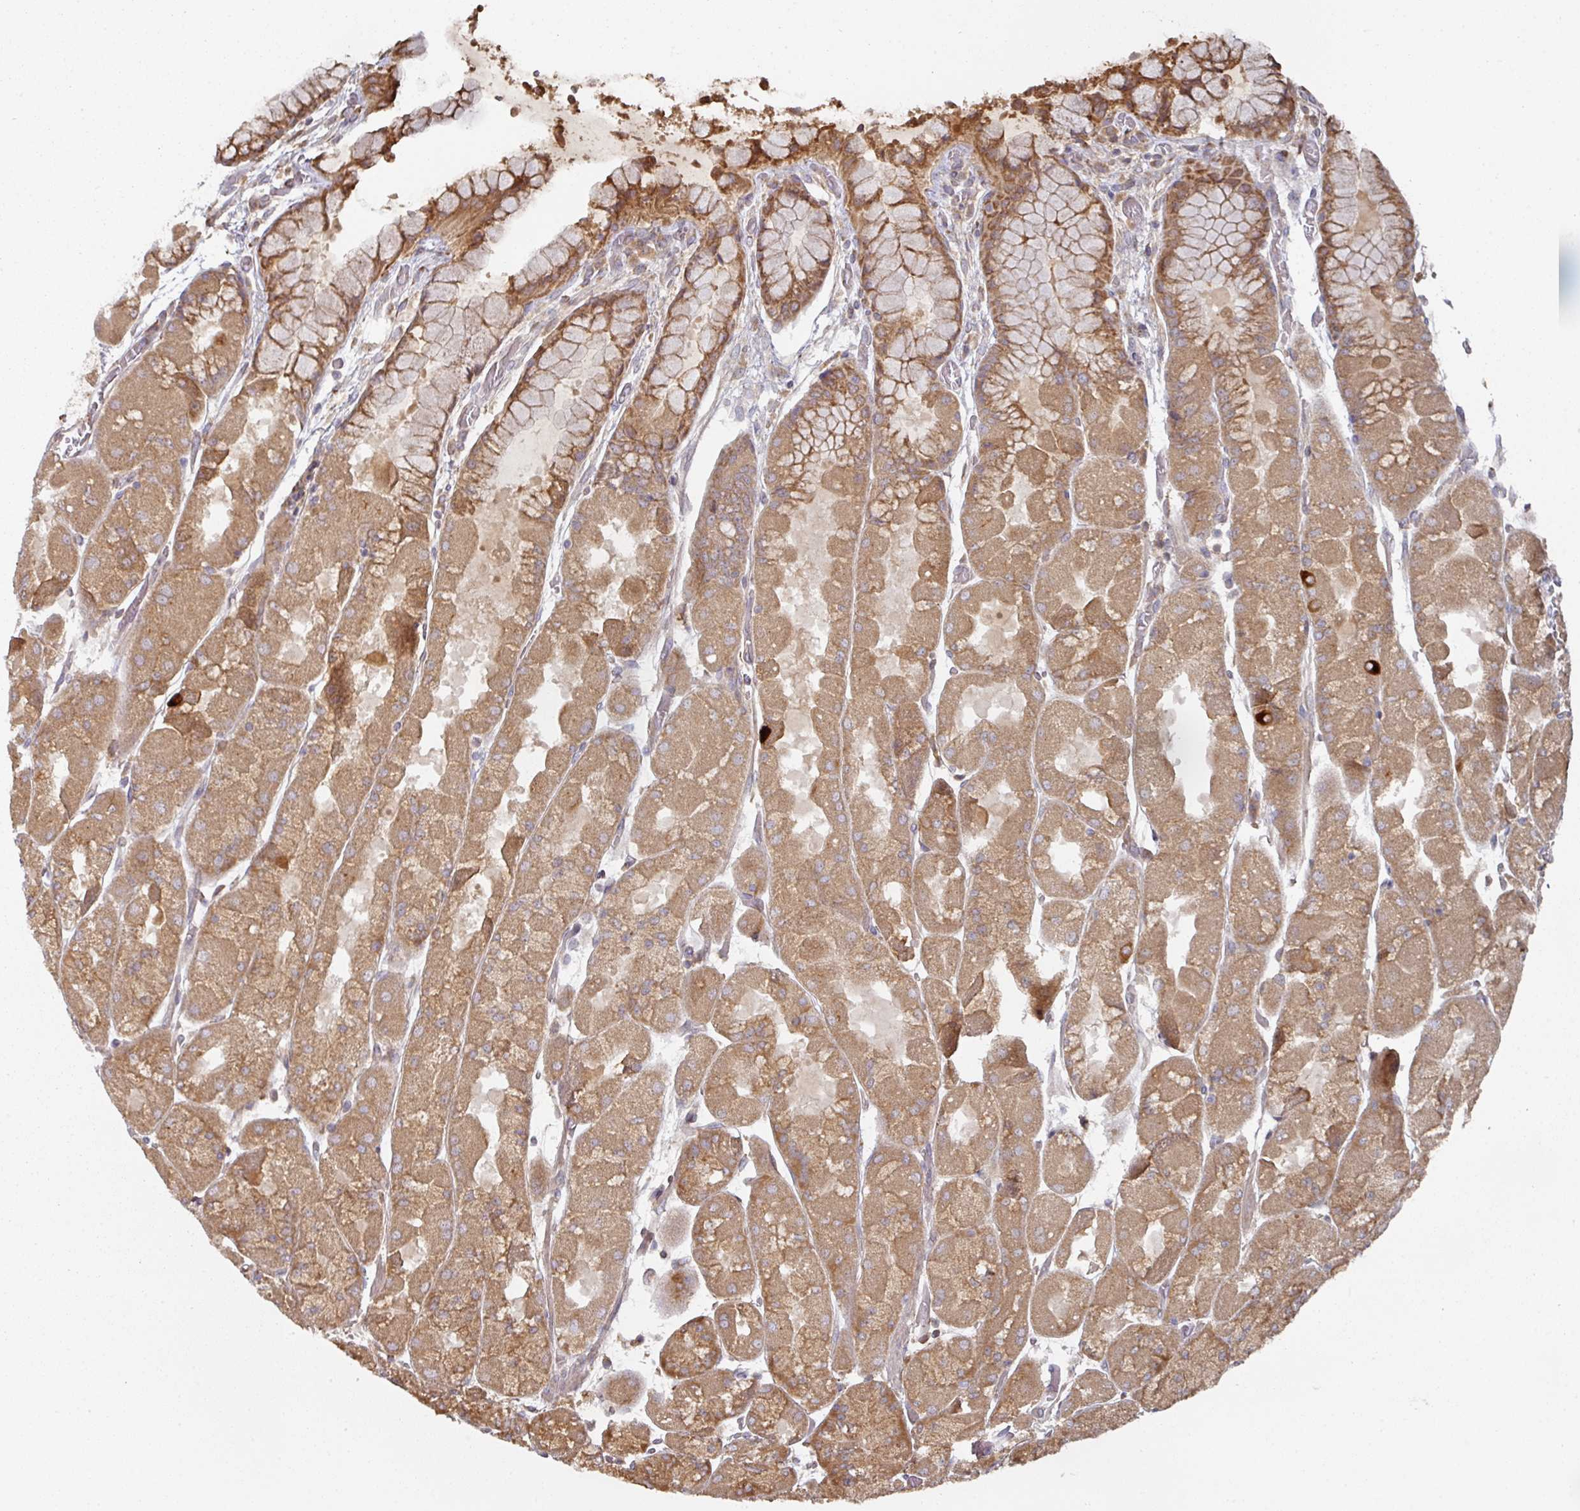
{"staining": {"intensity": "moderate", "quantity": ">75%", "location": "cytoplasmic/membranous"}, "tissue": "stomach", "cell_type": "Glandular cells", "image_type": "normal", "snomed": [{"axis": "morphology", "description": "Normal tissue, NOS"}, {"axis": "topography", "description": "Stomach"}], "caption": "Protein staining shows moderate cytoplasmic/membranous expression in about >75% of glandular cells in normal stomach.", "gene": "CEP95", "patient": {"sex": "female", "age": 61}}